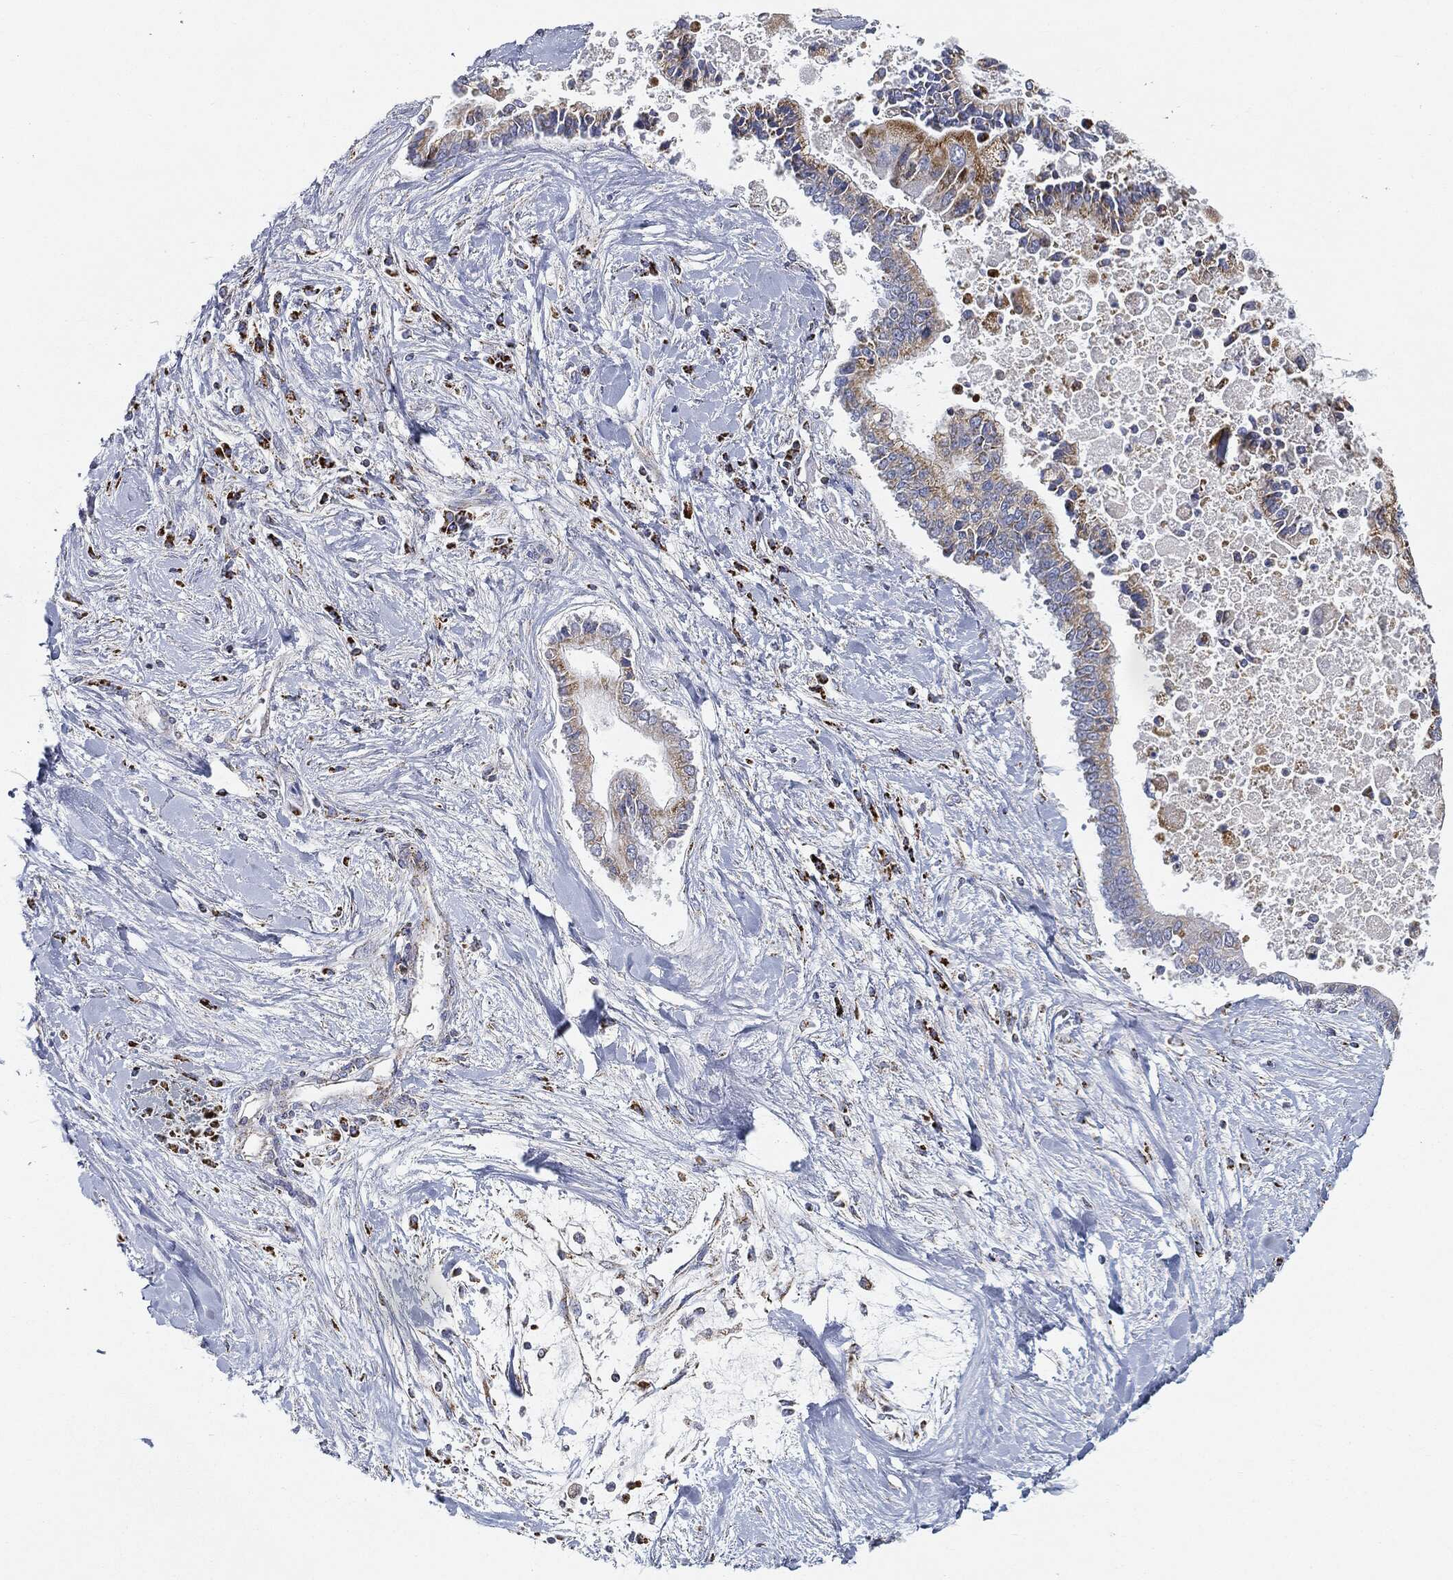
{"staining": {"intensity": "moderate", "quantity": "<25%", "location": "cytoplasmic/membranous"}, "tissue": "liver cancer", "cell_type": "Tumor cells", "image_type": "cancer", "snomed": [{"axis": "morphology", "description": "Cholangiocarcinoma"}, {"axis": "topography", "description": "Liver"}], "caption": "Liver cancer (cholangiocarcinoma) stained with DAB (3,3'-diaminobenzidine) immunohistochemistry (IHC) exhibits low levels of moderate cytoplasmic/membranous staining in approximately <25% of tumor cells.", "gene": "CAPN15", "patient": {"sex": "male", "age": 50}}